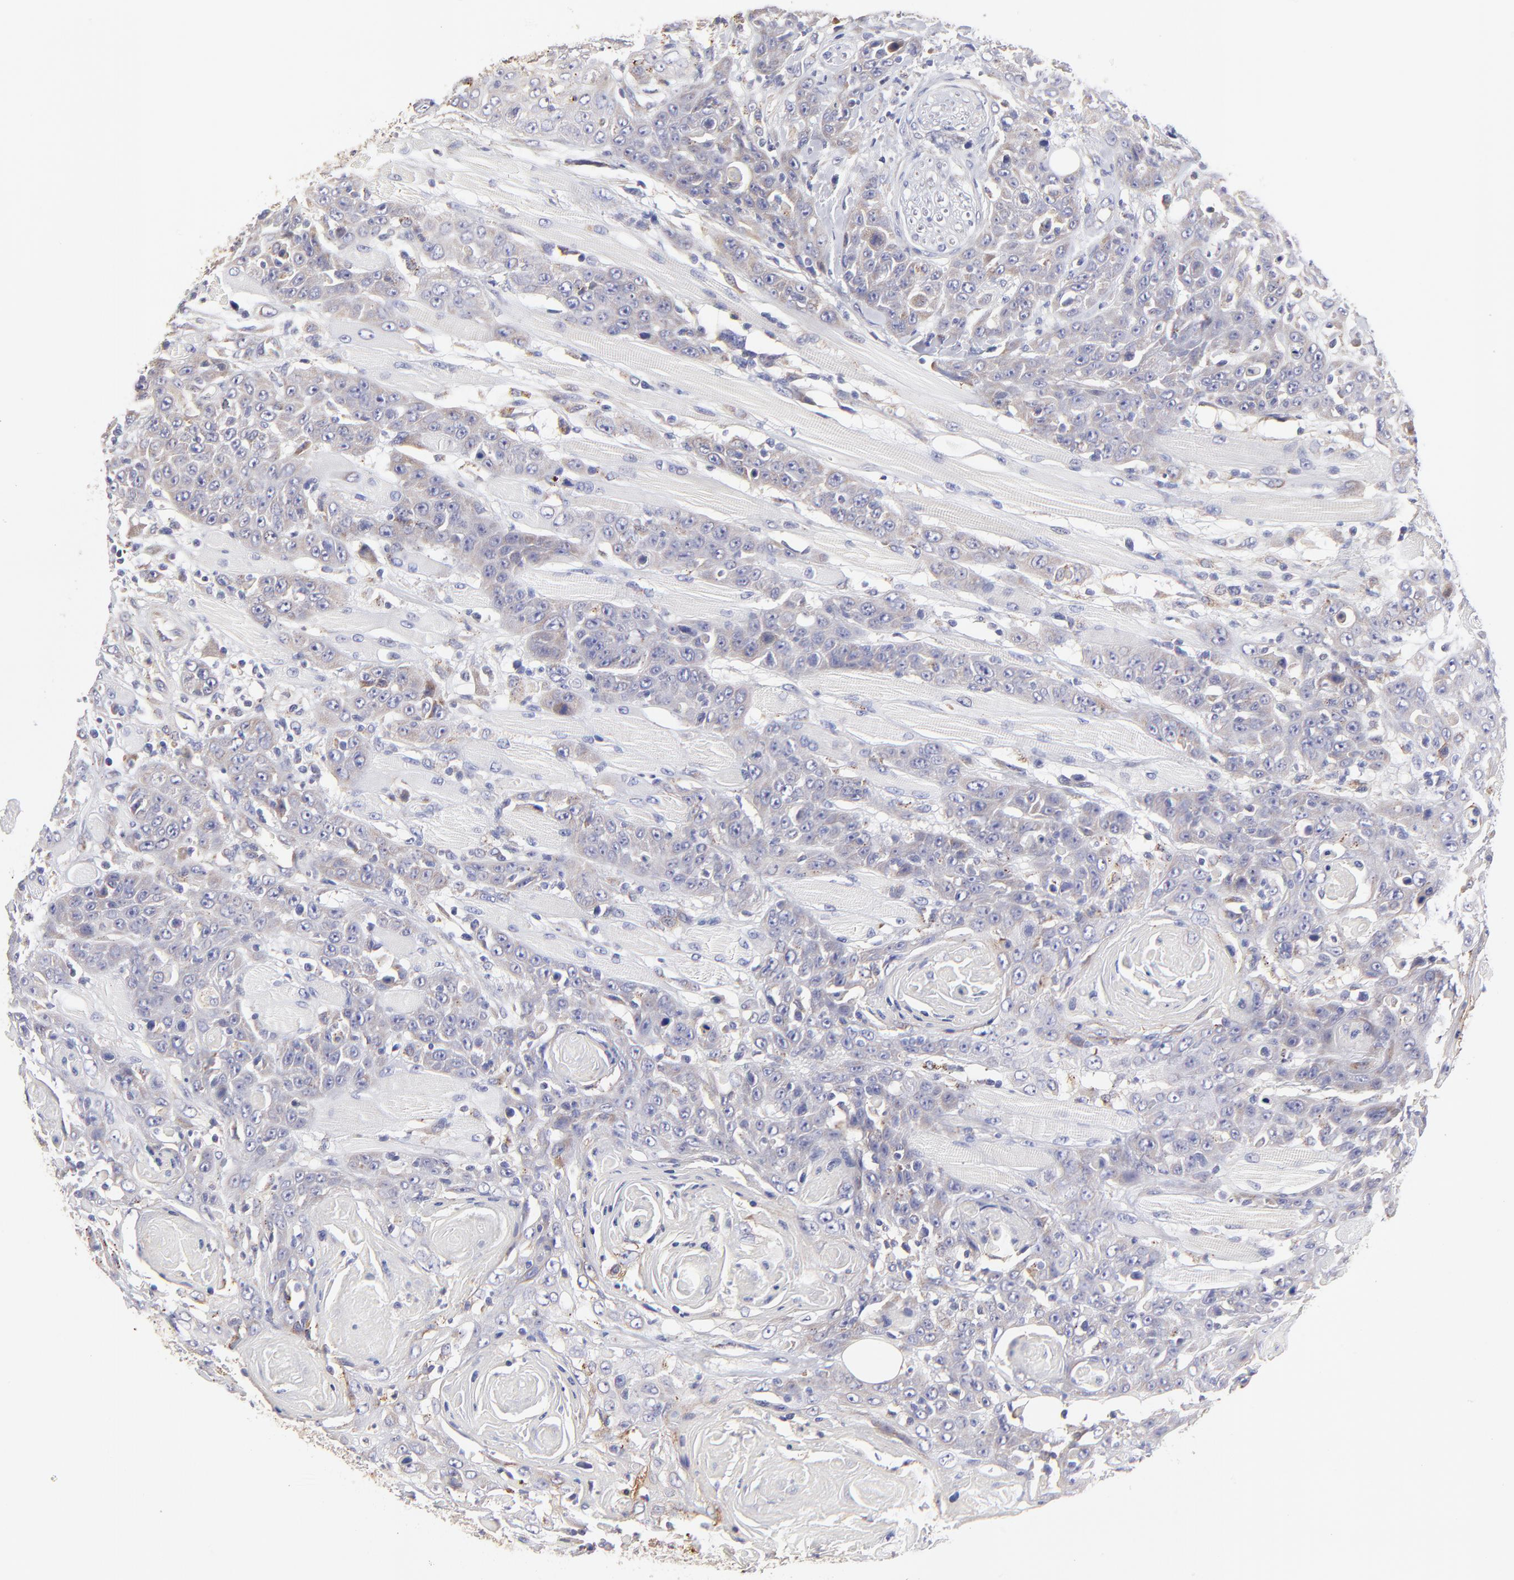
{"staining": {"intensity": "weak", "quantity": "25%-75%", "location": "cytoplasmic/membranous"}, "tissue": "head and neck cancer", "cell_type": "Tumor cells", "image_type": "cancer", "snomed": [{"axis": "morphology", "description": "Squamous cell carcinoma, NOS"}, {"axis": "topography", "description": "Head-Neck"}], "caption": "Tumor cells demonstrate low levels of weak cytoplasmic/membranous staining in about 25%-75% of cells in human squamous cell carcinoma (head and neck). Nuclei are stained in blue.", "gene": "GCSAM", "patient": {"sex": "female", "age": 84}}